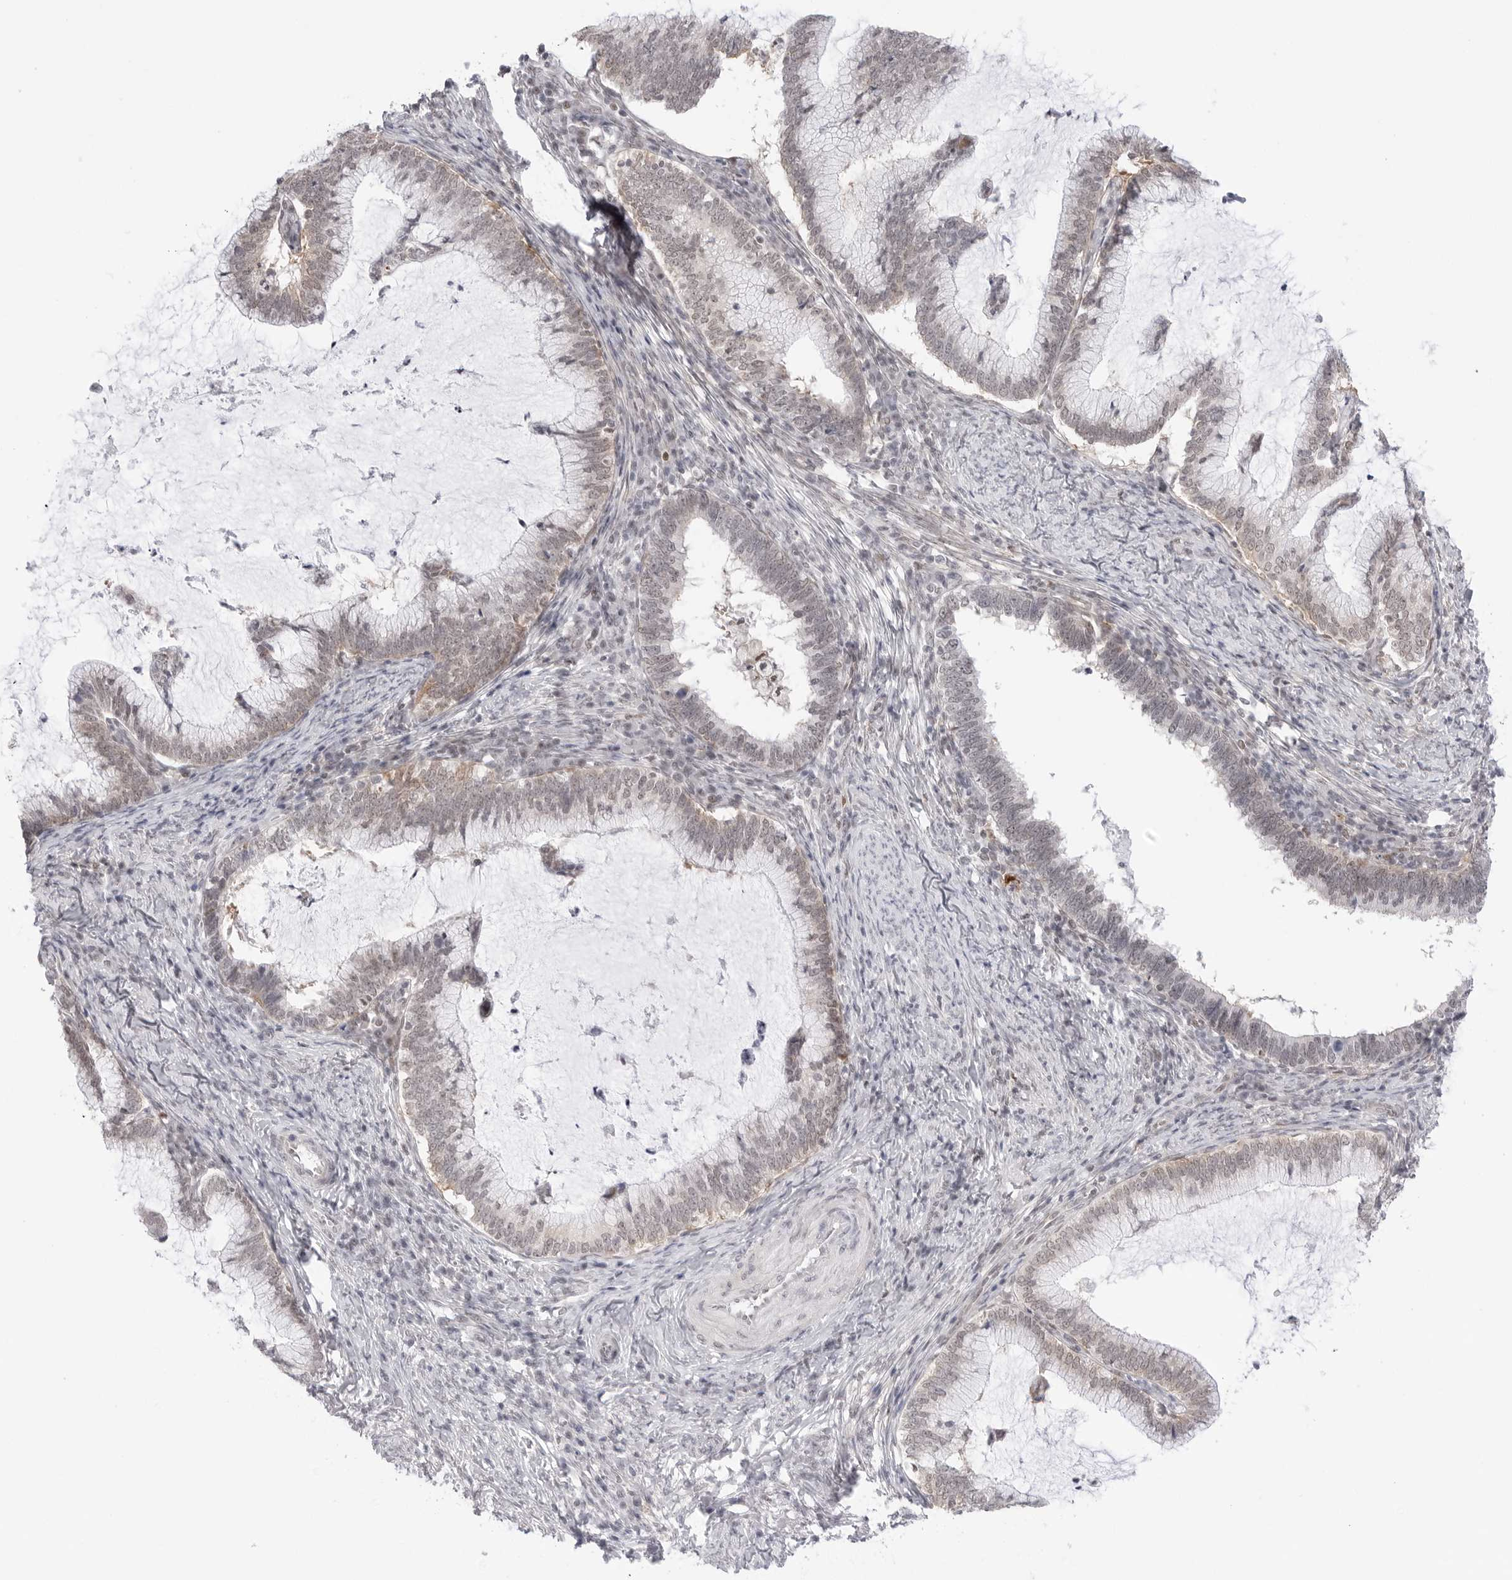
{"staining": {"intensity": "weak", "quantity": "25%-75%", "location": "cytoplasmic/membranous,nuclear"}, "tissue": "cervical cancer", "cell_type": "Tumor cells", "image_type": "cancer", "snomed": [{"axis": "morphology", "description": "Adenocarcinoma, NOS"}, {"axis": "topography", "description": "Cervix"}], "caption": "The immunohistochemical stain shows weak cytoplasmic/membranous and nuclear positivity in tumor cells of cervical adenocarcinoma tissue.", "gene": "C1orf162", "patient": {"sex": "female", "age": 36}}